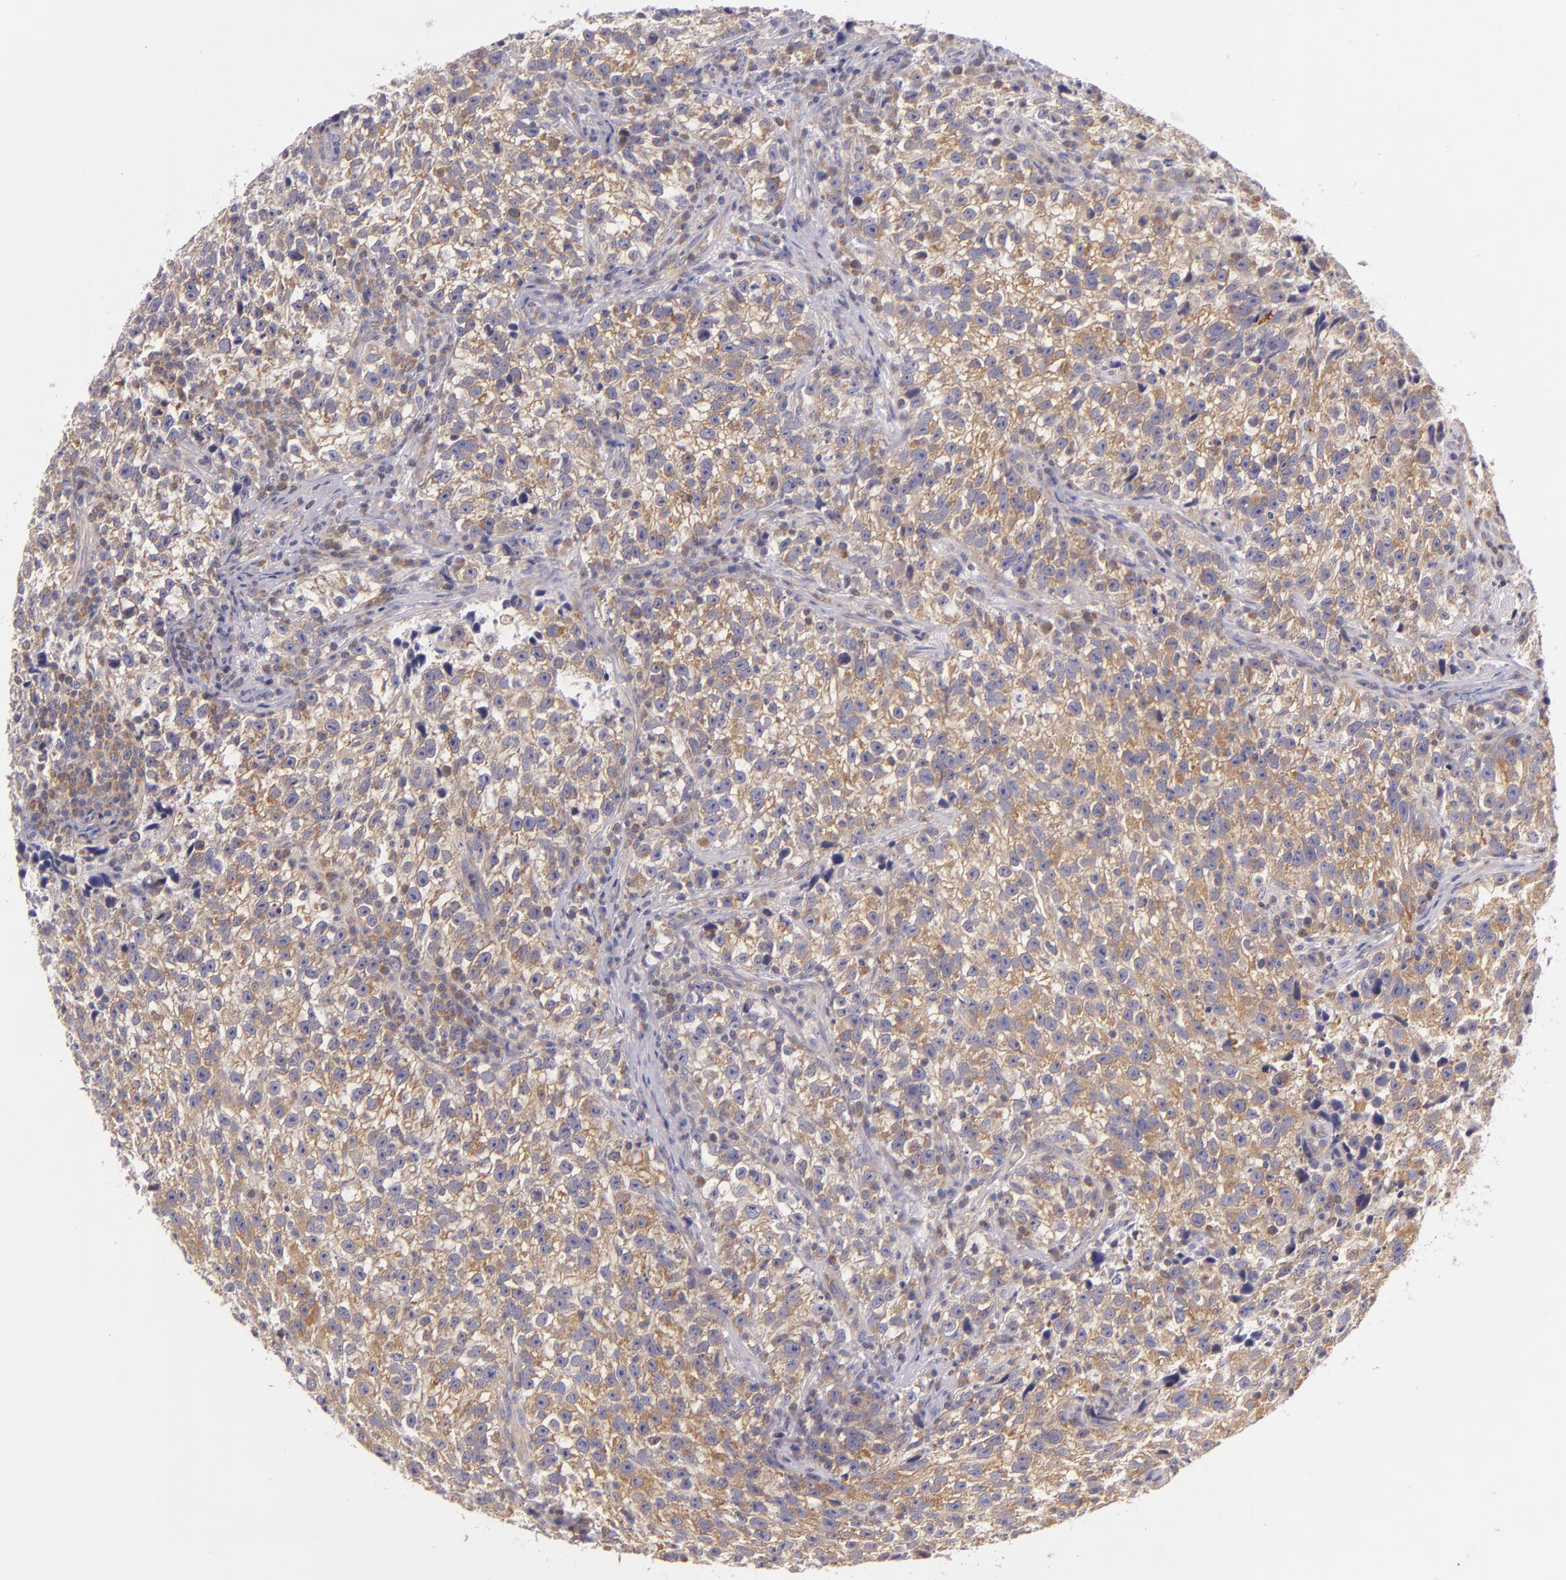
{"staining": {"intensity": "moderate", "quantity": "25%-75%", "location": "cytoplasmic/membranous"}, "tissue": "testis cancer", "cell_type": "Tumor cells", "image_type": "cancer", "snomed": [{"axis": "morphology", "description": "Seminoma, NOS"}, {"axis": "topography", "description": "Testis"}], "caption": "IHC (DAB (3,3'-diaminobenzidine)) staining of testis cancer (seminoma) displays moderate cytoplasmic/membranous protein staining in approximately 25%-75% of tumor cells.", "gene": "UPF3B", "patient": {"sex": "male", "age": 38}}